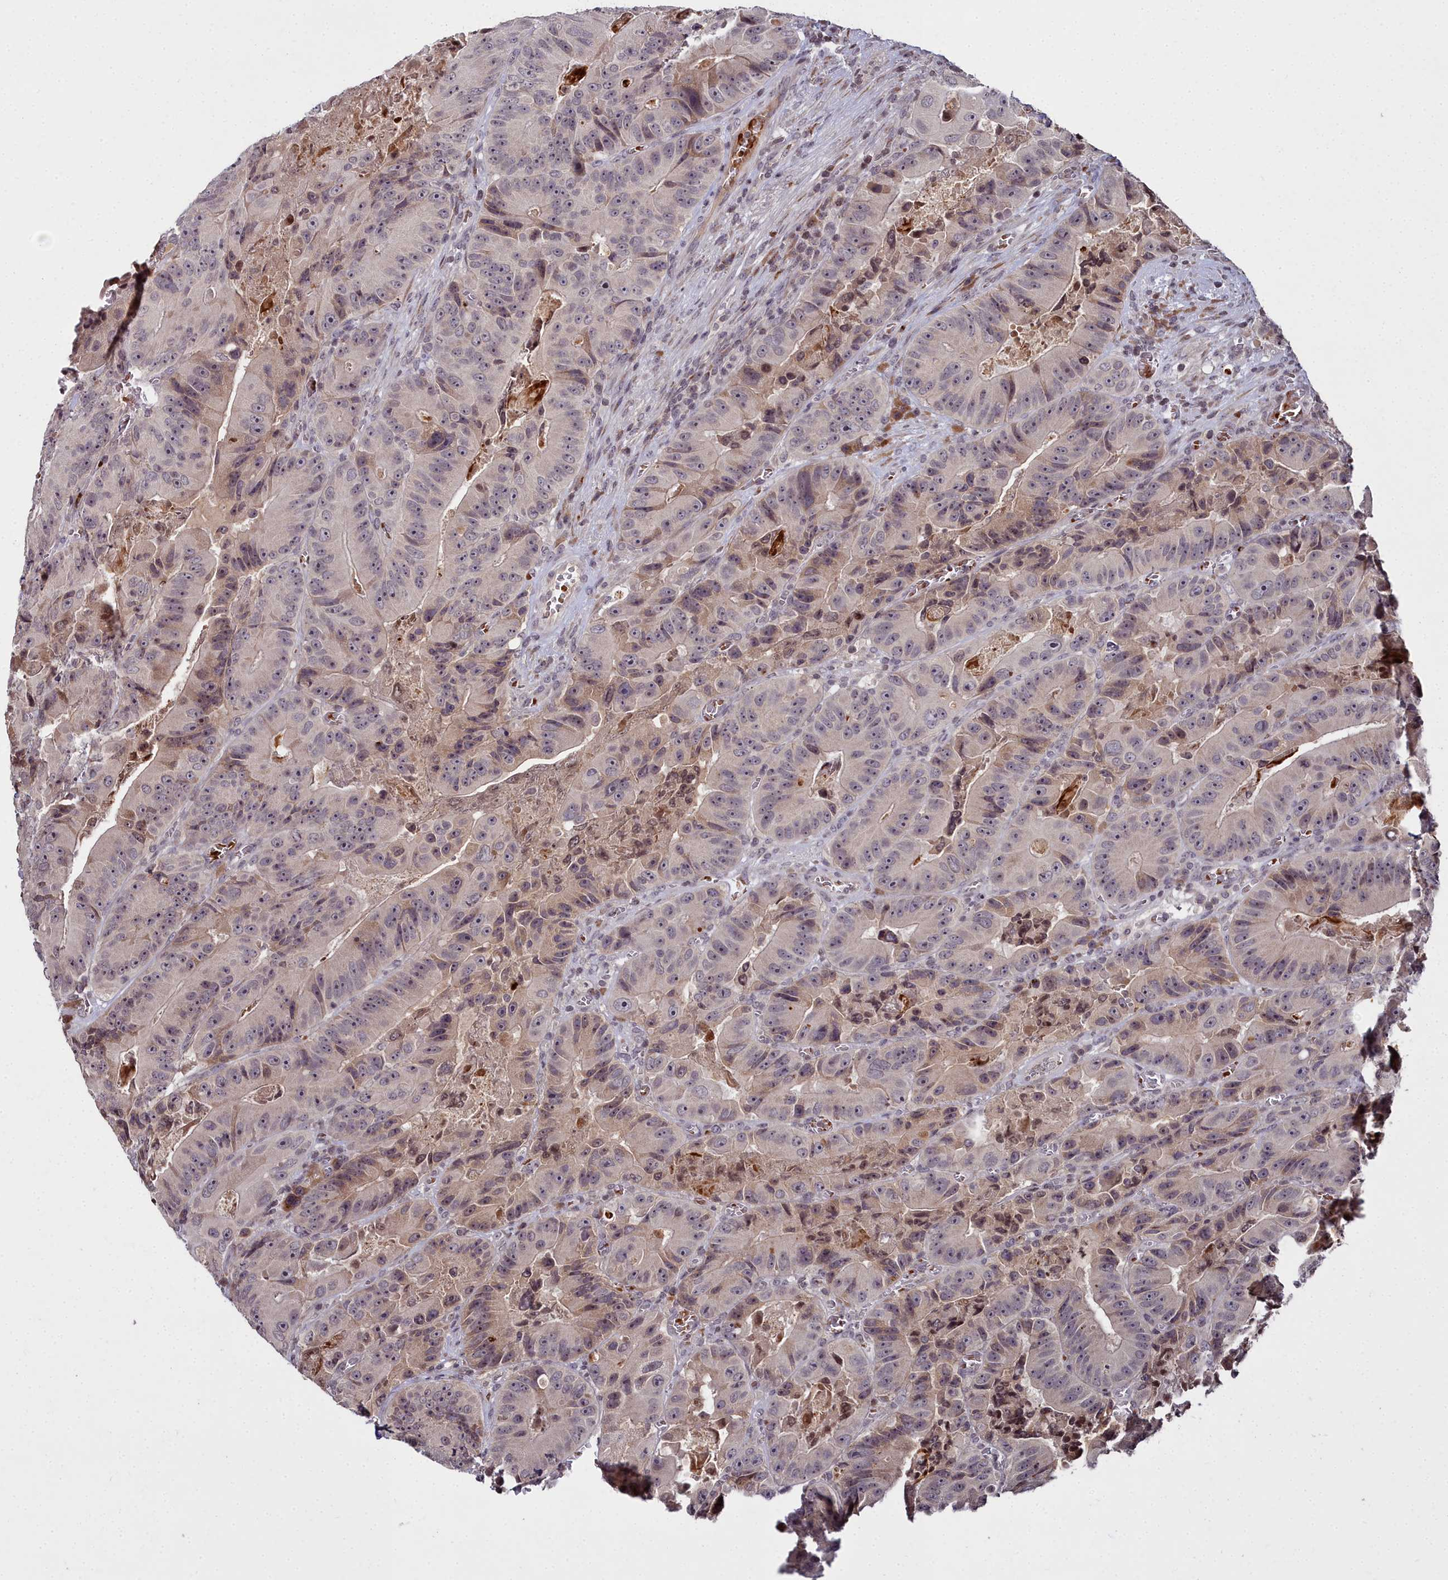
{"staining": {"intensity": "weak", "quantity": "25%-75%", "location": "cytoplasmic/membranous"}, "tissue": "colorectal cancer", "cell_type": "Tumor cells", "image_type": "cancer", "snomed": [{"axis": "morphology", "description": "Adenocarcinoma, NOS"}, {"axis": "topography", "description": "Colon"}], "caption": "Immunohistochemical staining of colorectal cancer shows low levels of weak cytoplasmic/membranous positivity in approximately 25%-75% of tumor cells.", "gene": "FZD4", "patient": {"sex": "female", "age": 86}}